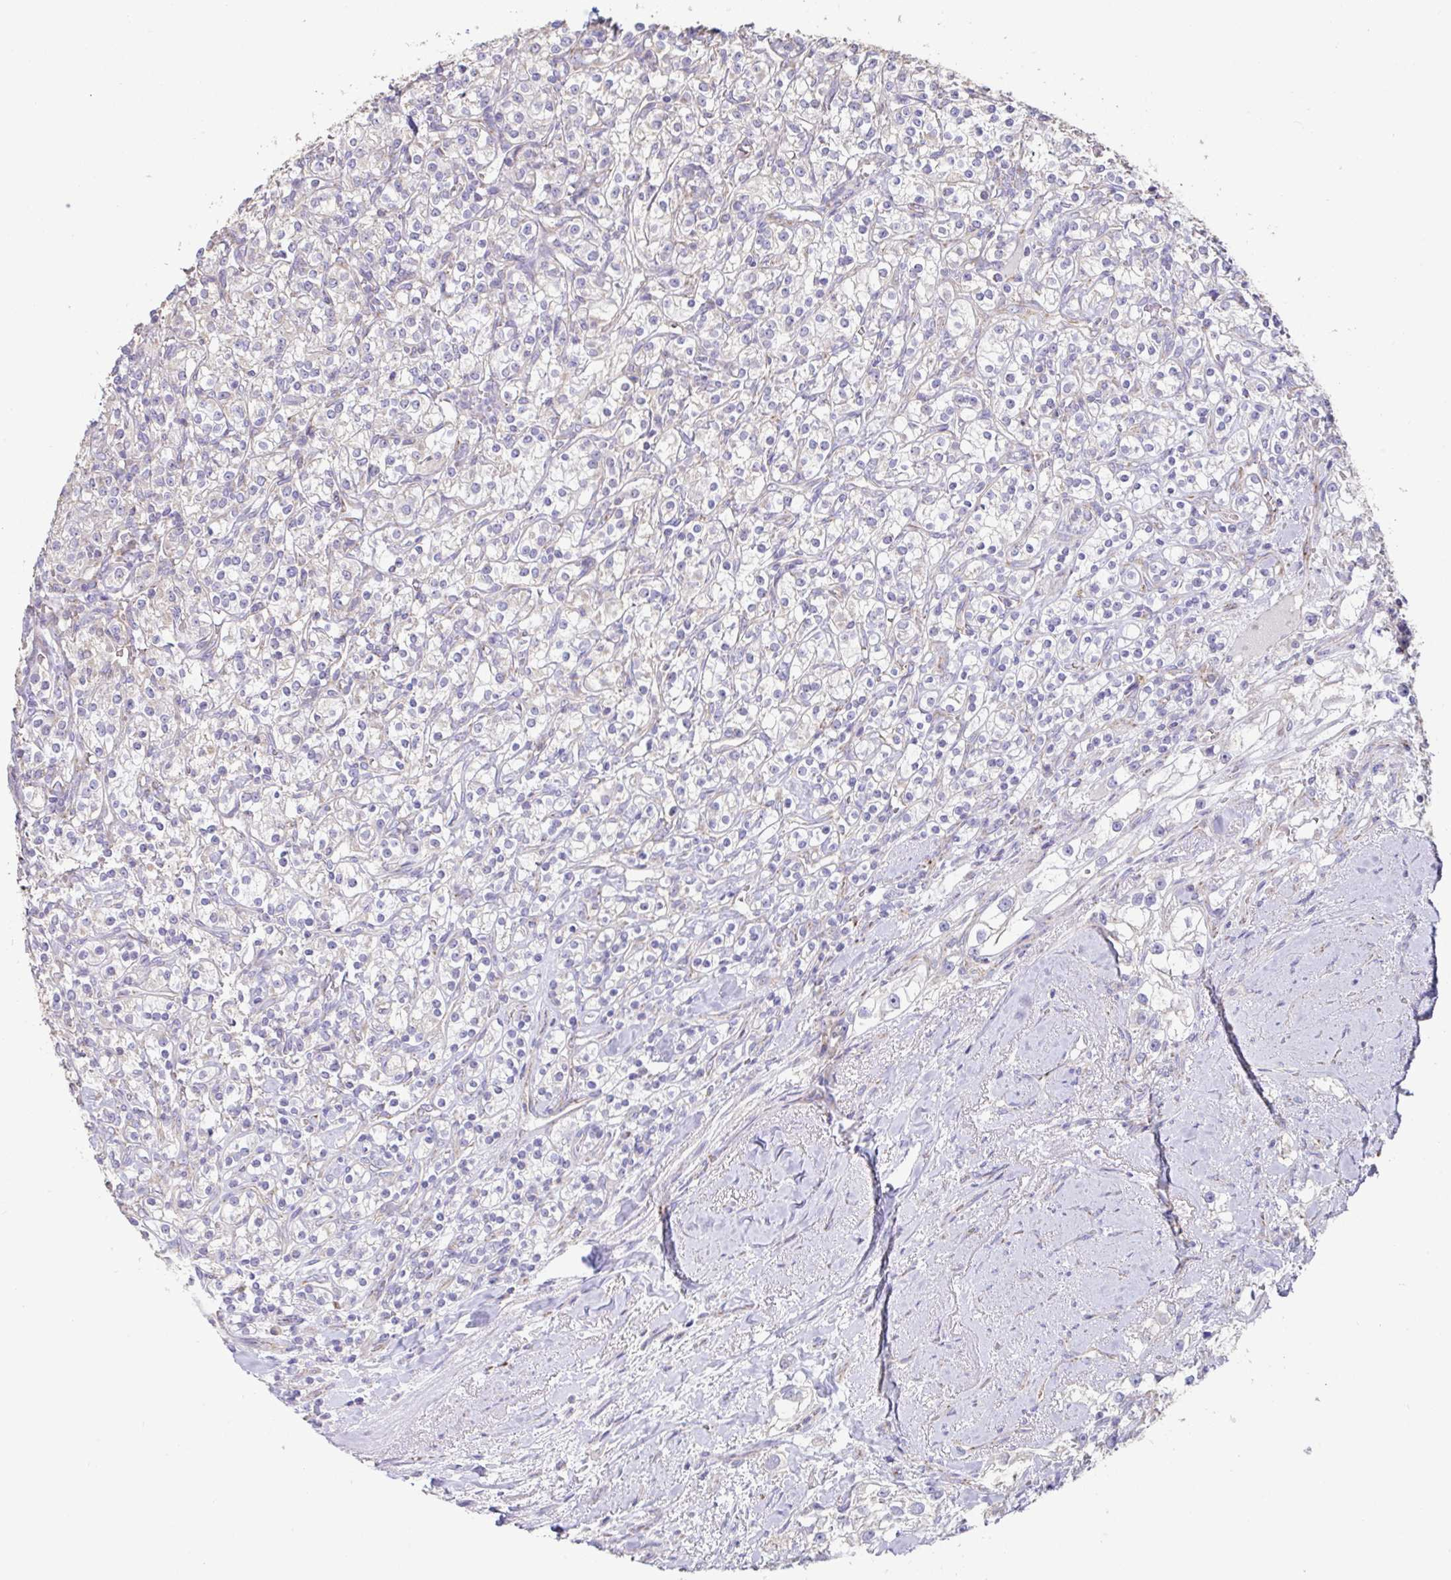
{"staining": {"intensity": "negative", "quantity": "none", "location": "none"}, "tissue": "renal cancer", "cell_type": "Tumor cells", "image_type": "cancer", "snomed": [{"axis": "morphology", "description": "Adenocarcinoma, NOS"}, {"axis": "topography", "description": "Kidney"}], "caption": "This photomicrograph is of renal adenocarcinoma stained with immunohistochemistry to label a protein in brown with the nuclei are counter-stained blue. There is no expression in tumor cells. The staining was performed using DAB (3,3'-diaminobenzidine) to visualize the protein expression in brown, while the nuclei were stained in blue with hematoxylin (Magnification: 20x).", "gene": "DOK7", "patient": {"sex": "male", "age": 77}}